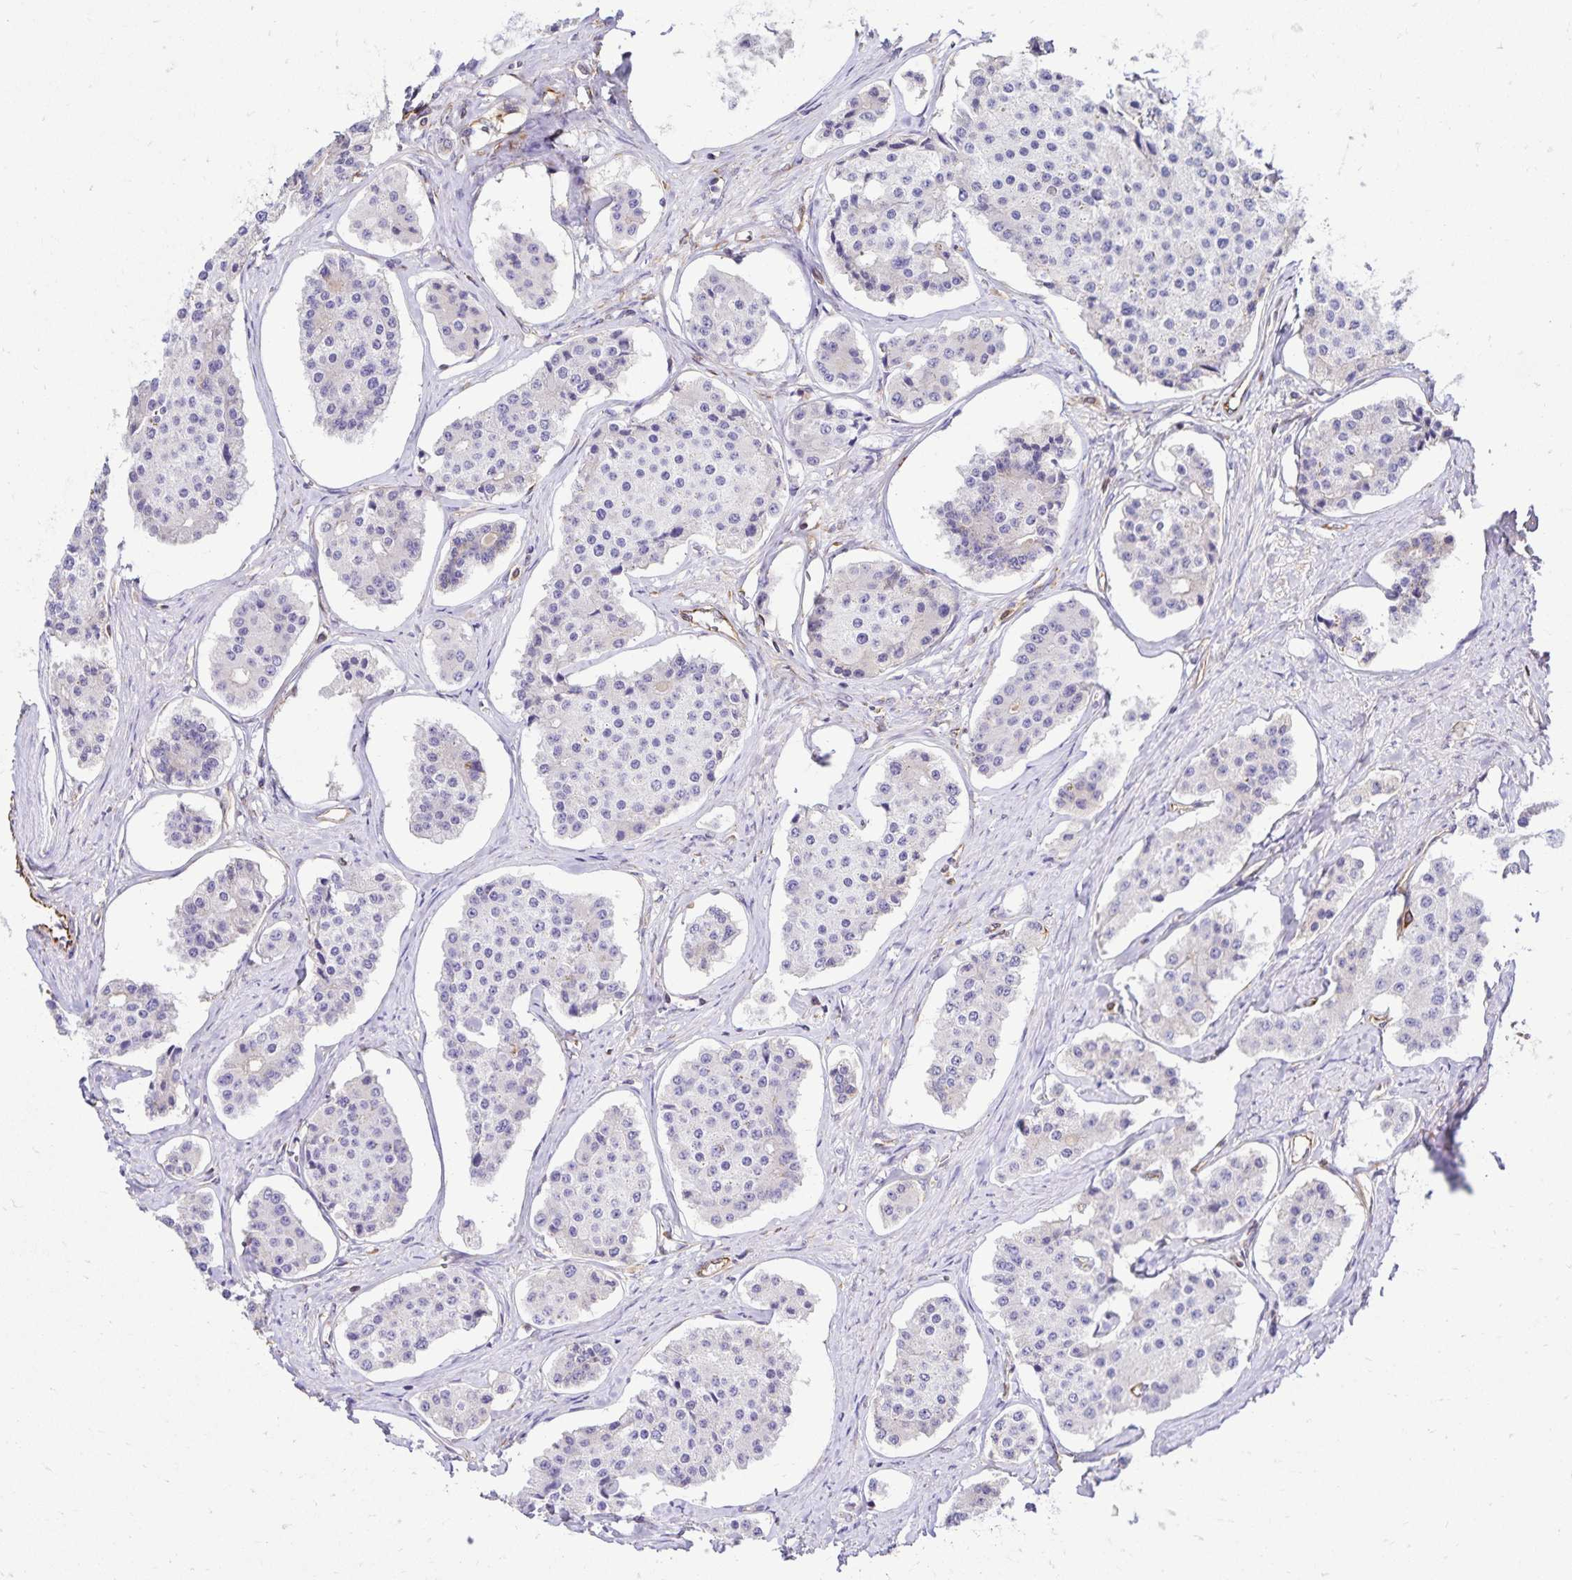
{"staining": {"intensity": "negative", "quantity": "none", "location": "none"}, "tissue": "carcinoid", "cell_type": "Tumor cells", "image_type": "cancer", "snomed": [{"axis": "morphology", "description": "Carcinoid, malignant, NOS"}, {"axis": "topography", "description": "Small intestine"}], "caption": "DAB immunohistochemical staining of malignant carcinoid displays no significant expression in tumor cells.", "gene": "TRPV6", "patient": {"sex": "female", "age": 65}}